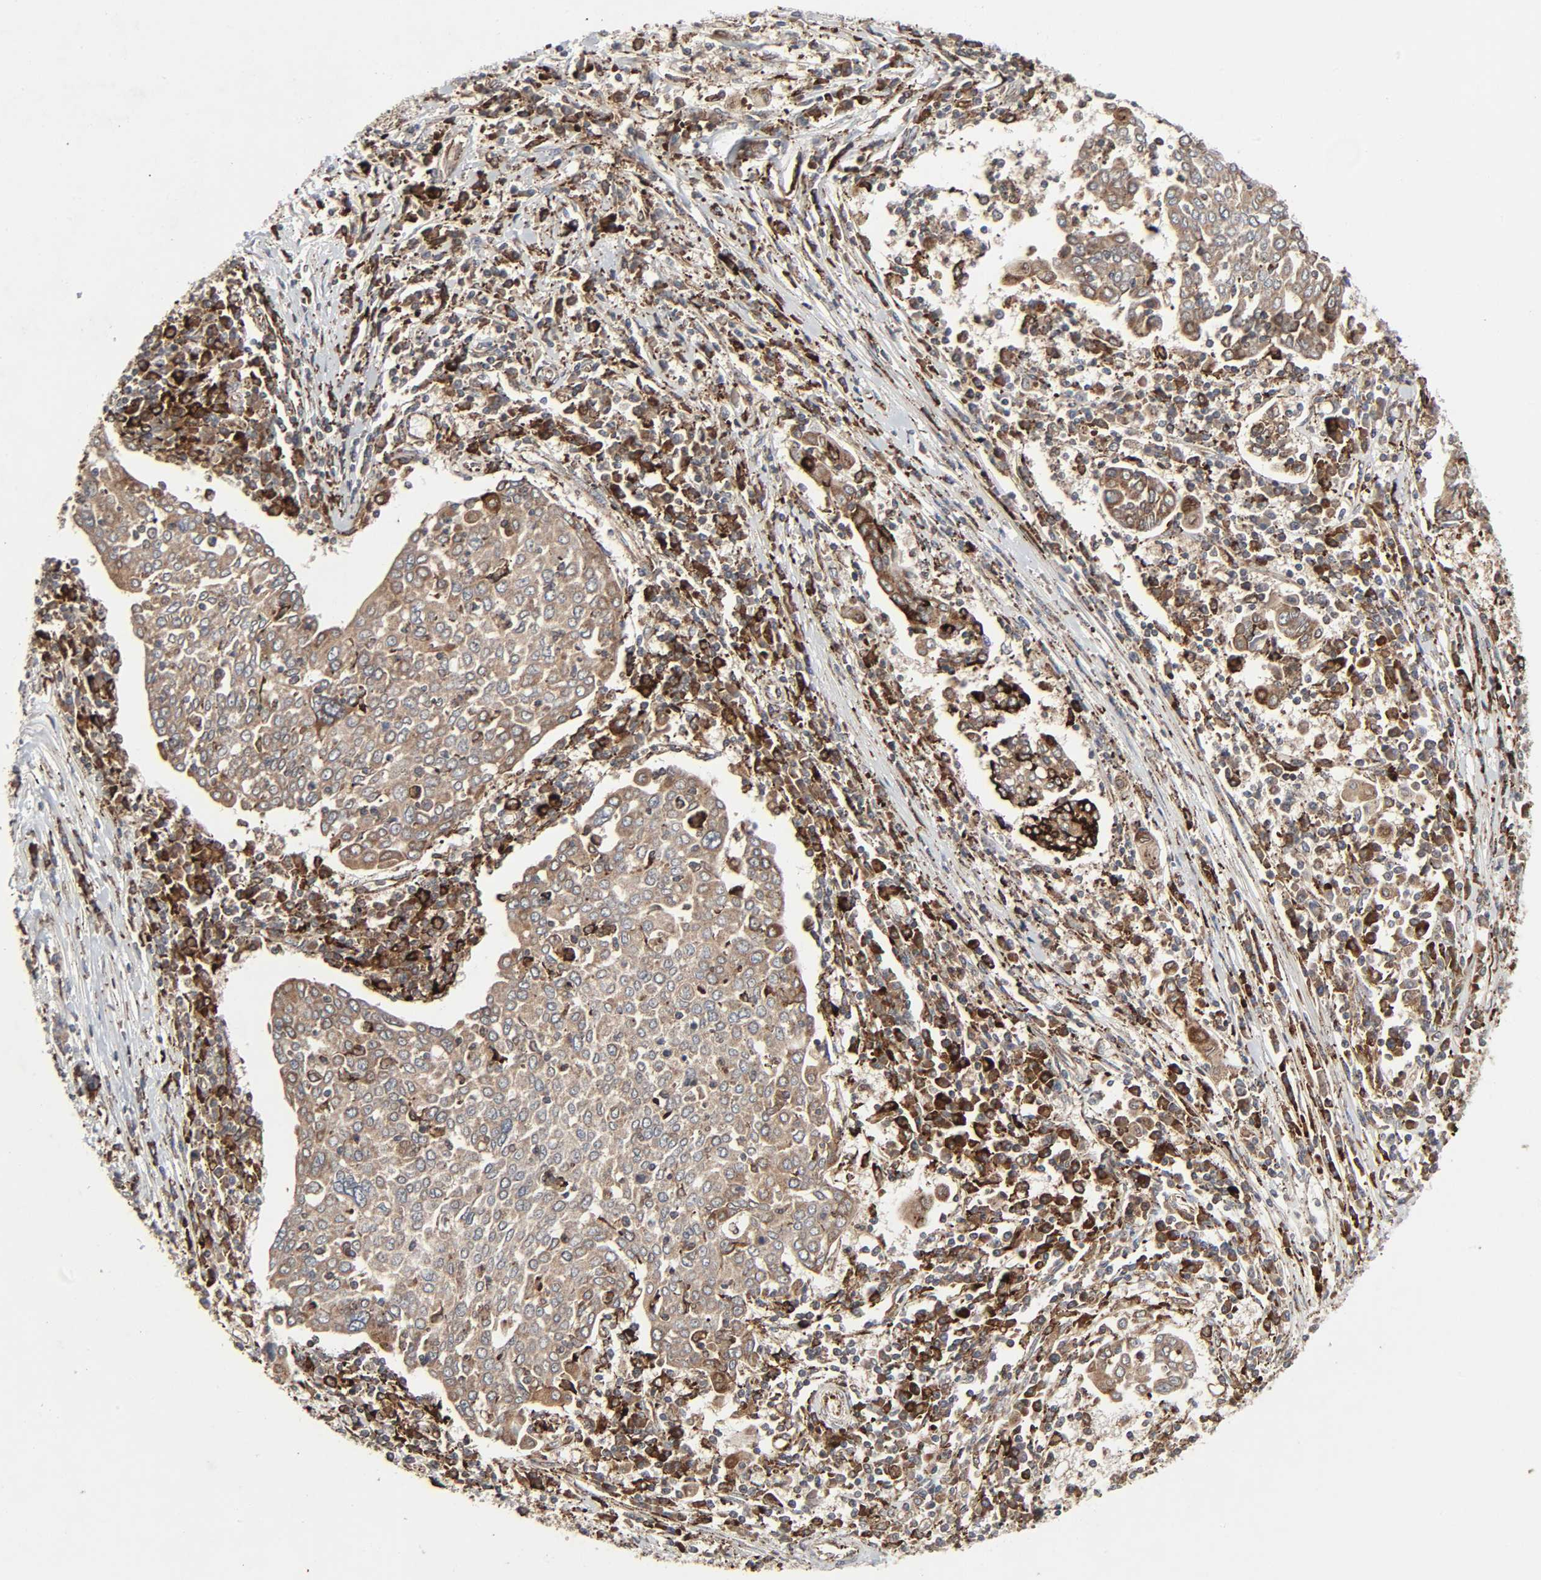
{"staining": {"intensity": "strong", "quantity": ">75%", "location": "cytoplasmic/membranous"}, "tissue": "cervical cancer", "cell_type": "Tumor cells", "image_type": "cancer", "snomed": [{"axis": "morphology", "description": "Squamous cell carcinoma, NOS"}, {"axis": "topography", "description": "Cervix"}], "caption": "Approximately >75% of tumor cells in cervical cancer (squamous cell carcinoma) show strong cytoplasmic/membranous protein expression as visualized by brown immunohistochemical staining.", "gene": "ADCY4", "patient": {"sex": "female", "age": 40}}